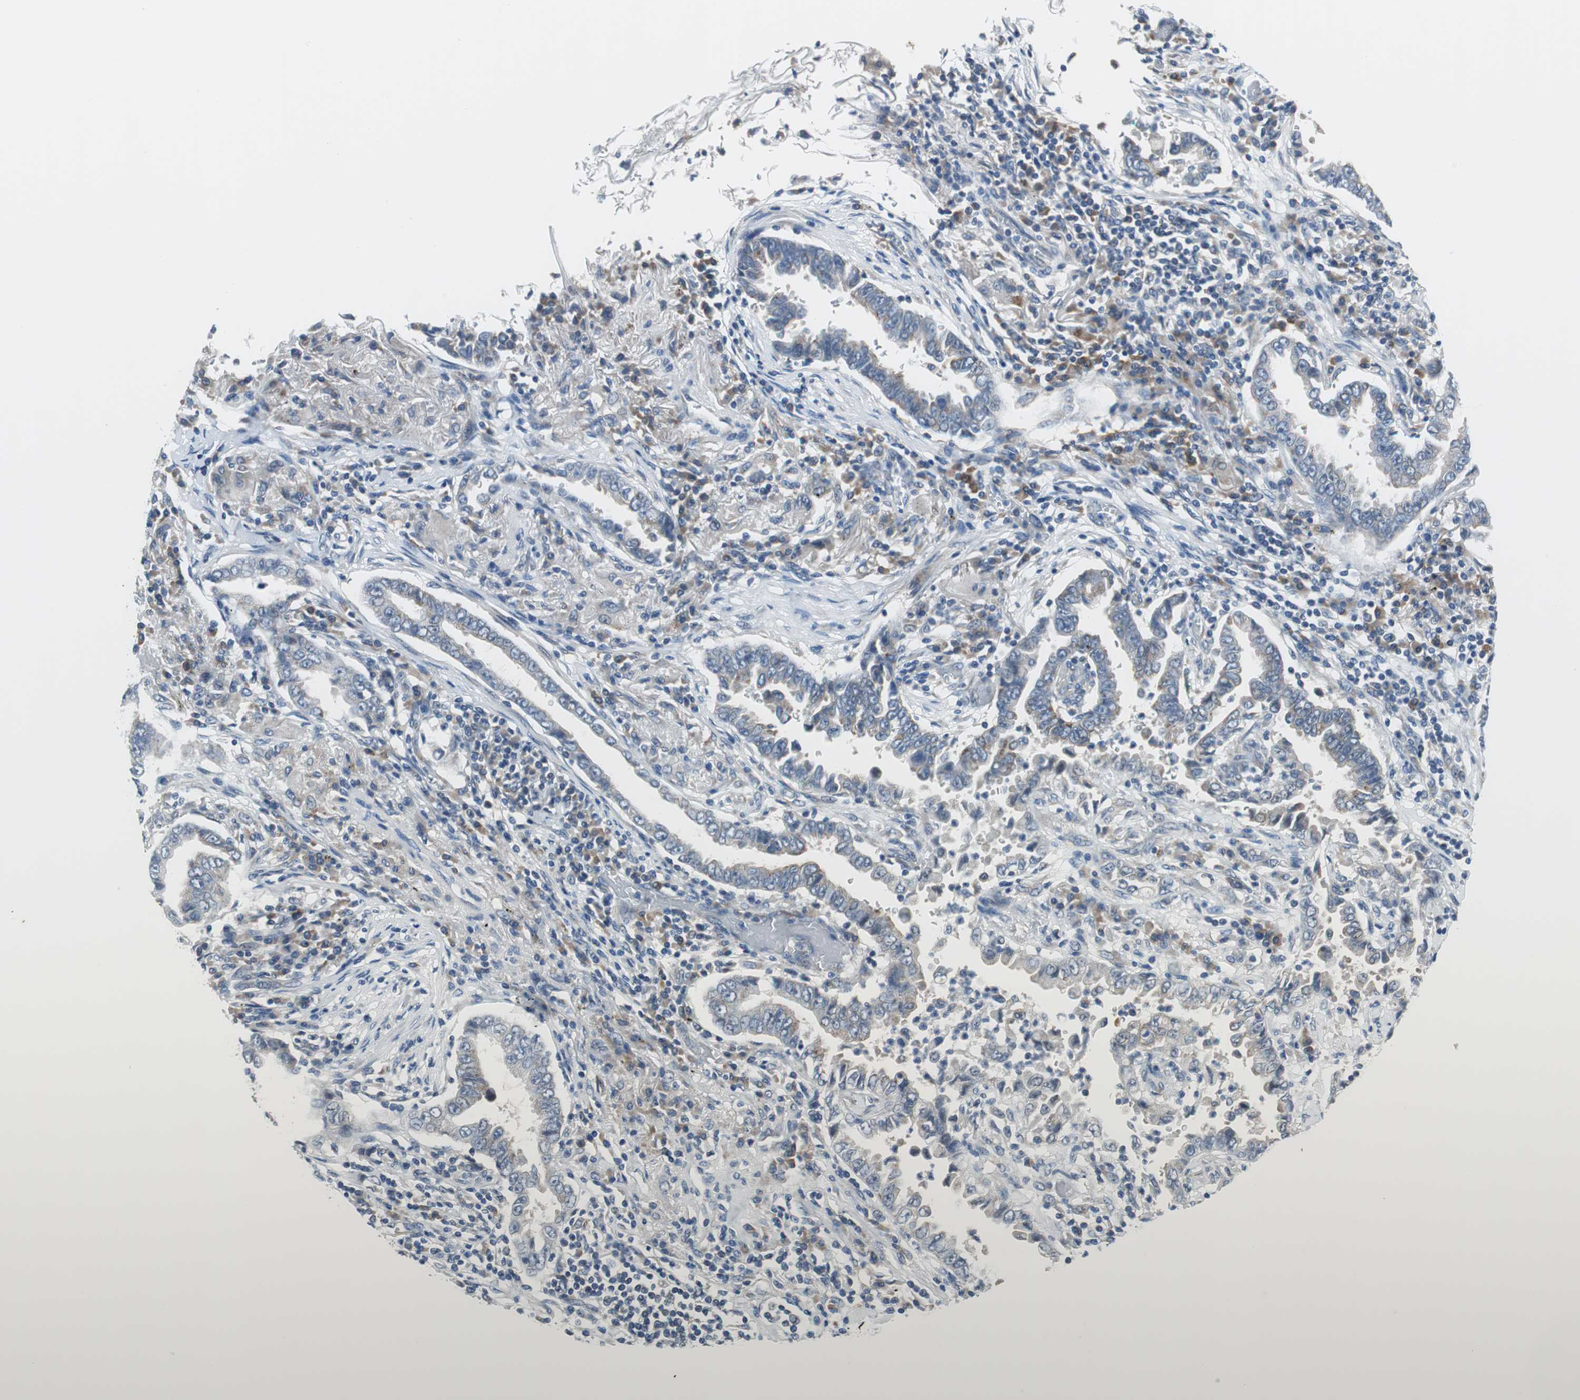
{"staining": {"intensity": "negative", "quantity": "none", "location": "none"}, "tissue": "lung cancer", "cell_type": "Tumor cells", "image_type": "cancer", "snomed": [{"axis": "morphology", "description": "Normal tissue, NOS"}, {"axis": "morphology", "description": "Inflammation, NOS"}, {"axis": "morphology", "description": "Adenocarcinoma, NOS"}, {"axis": "topography", "description": "Lung"}], "caption": "This is a image of immunohistochemistry (IHC) staining of adenocarcinoma (lung), which shows no staining in tumor cells.", "gene": "PLAA", "patient": {"sex": "female", "age": 64}}